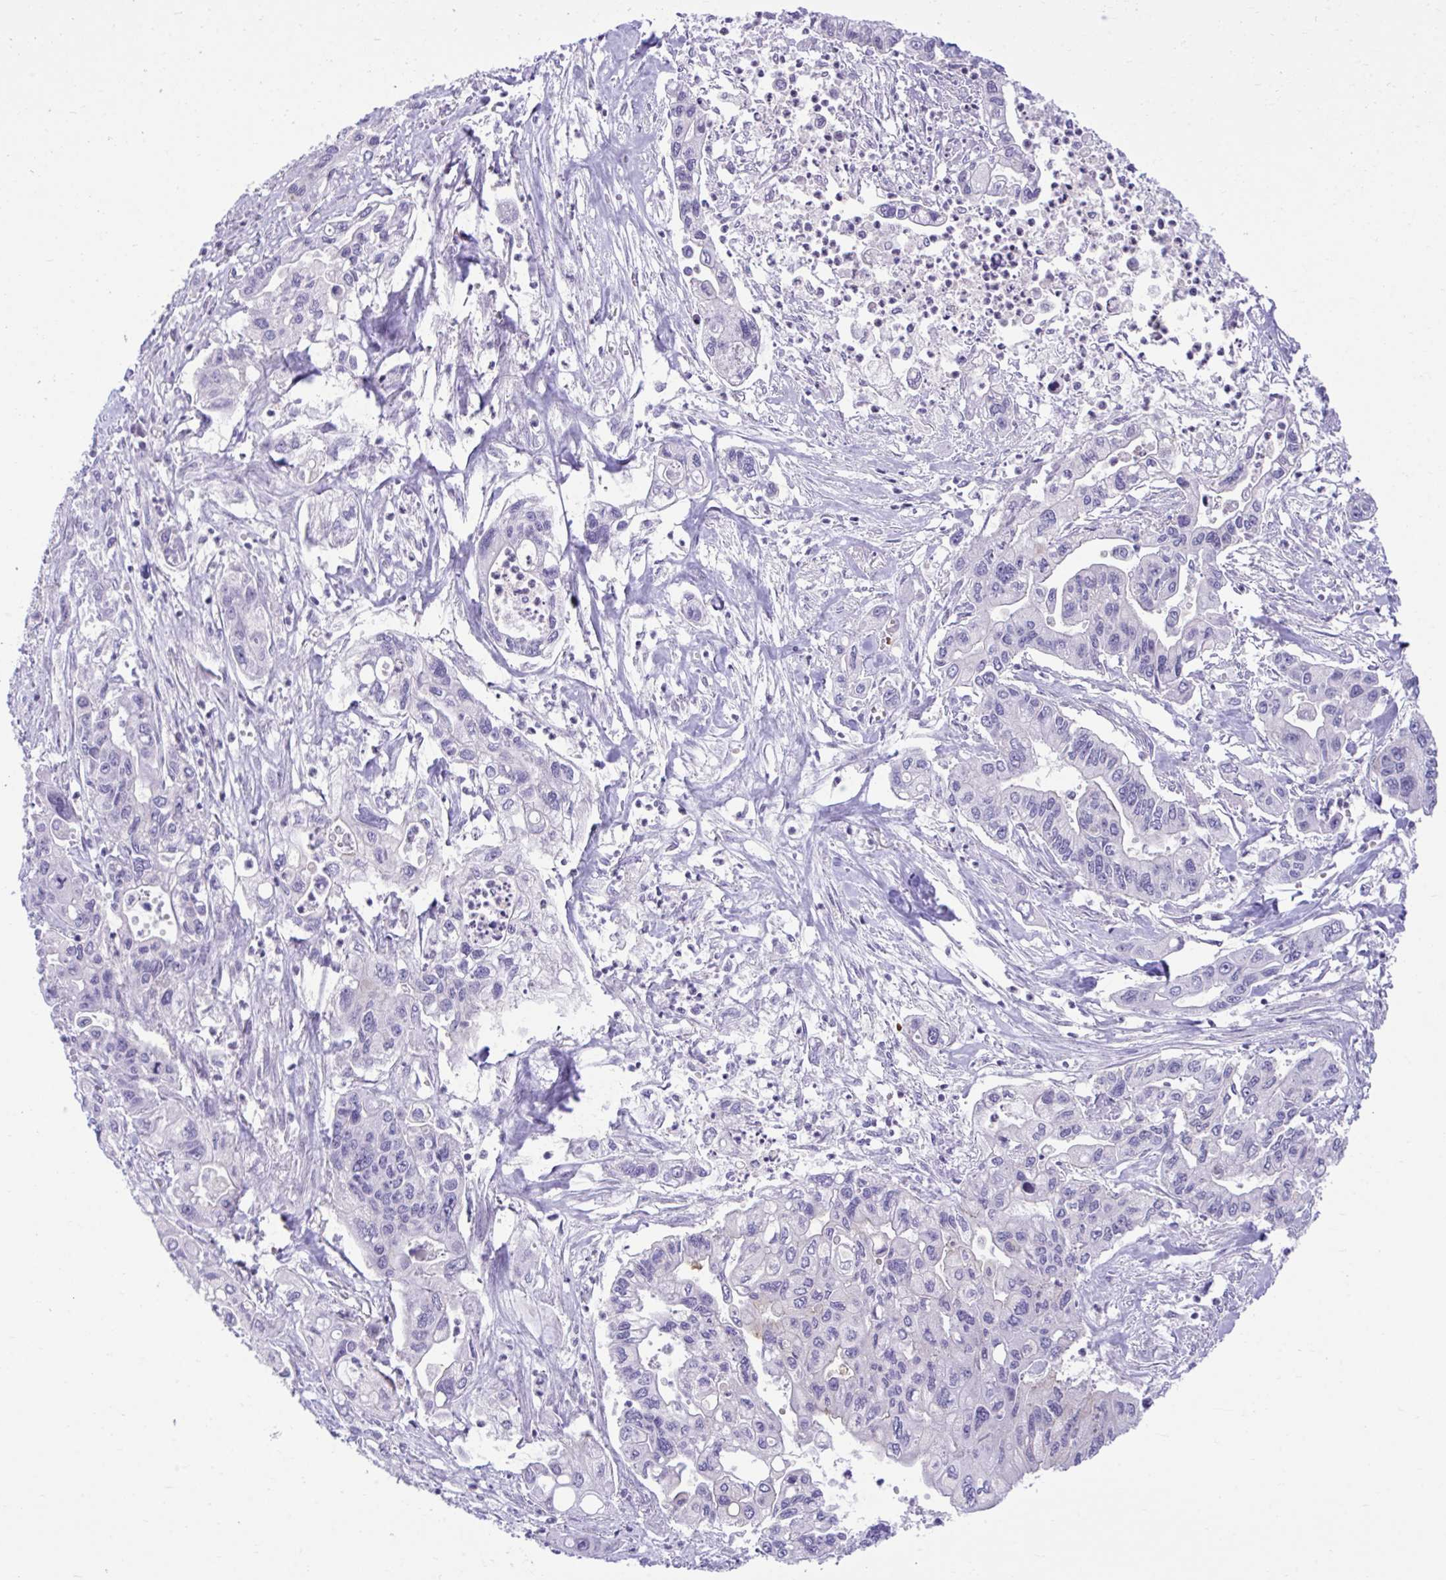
{"staining": {"intensity": "negative", "quantity": "none", "location": "none"}, "tissue": "pancreatic cancer", "cell_type": "Tumor cells", "image_type": "cancer", "snomed": [{"axis": "morphology", "description": "Adenocarcinoma, NOS"}, {"axis": "topography", "description": "Pancreas"}], "caption": "Human pancreatic cancer stained for a protein using immunohistochemistry displays no staining in tumor cells.", "gene": "PLEKHH1", "patient": {"sex": "male", "age": 62}}